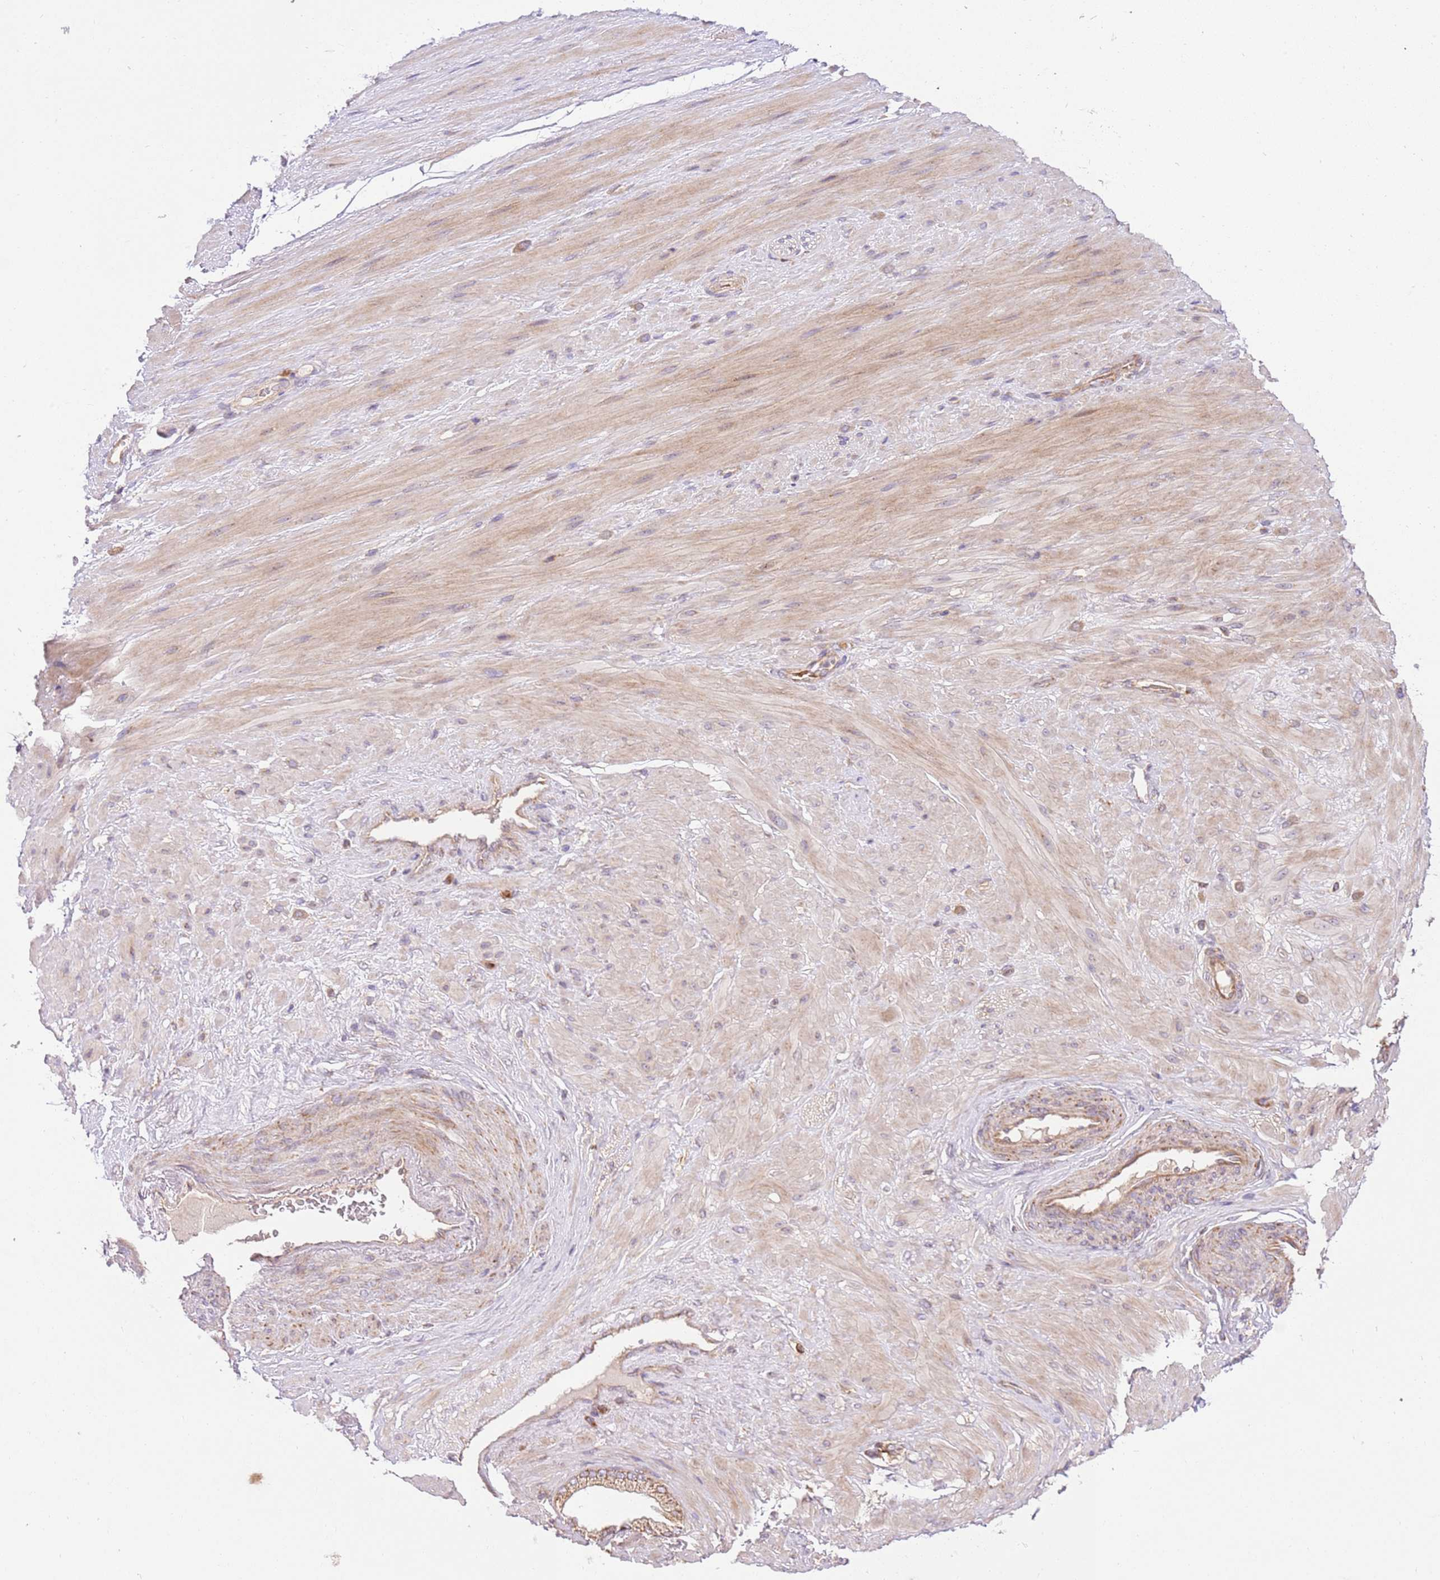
{"staining": {"intensity": "negative", "quantity": "none", "location": "none"}, "tissue": "soft tissue", "cell_type": "Fibroblasts", "image_type": "normal", "snomed": [{"axis": "morphology", "description": "Normal tissue, NOS"}, {"axis": "morphology", "description": "Adenocarcinoma, Low grade"}, {"axis": "topography", "description": "Prostate"}, {"axis": "topography", "description": "Peripheral nerve tissue"}], "caption": "A photomicrograph of soft tissue stained for a protein exhibits no brown staining in fibroblasts. The staining was performed using DAB to visualize the protein expression in brown, while the nuclei were stained in blue with hematoxylin (Magnification: 20x).", "gene": "SPATA2L", "patient": {"sex": "male", "age": 63}}